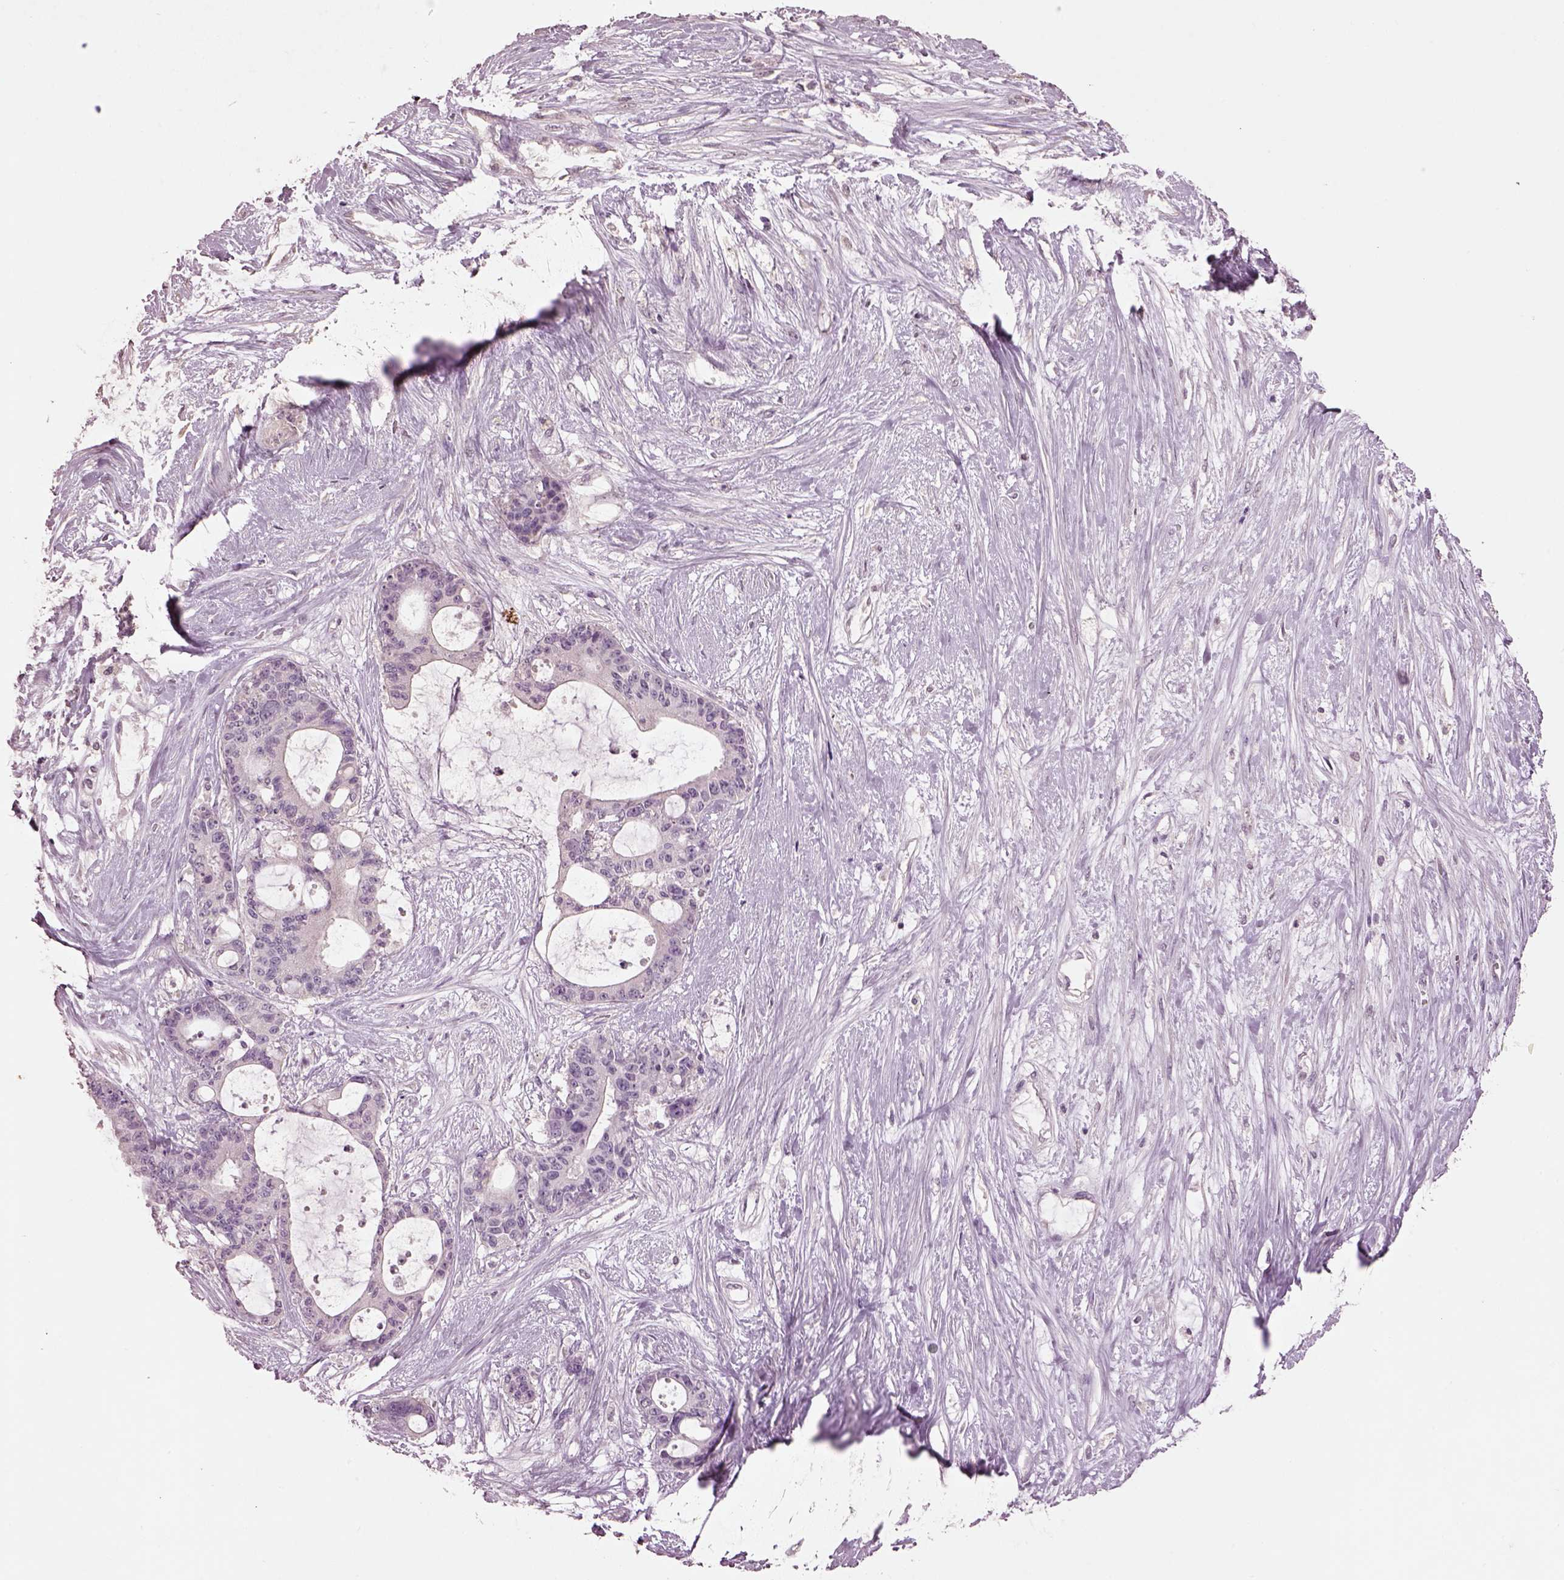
{"staining": {"intensity": "negative", "quantity": "none", "location": "none"}, "tissue": "liver cancer", "cell_type": "Tumor cells", "image_type": "cancer", "snomed": [{"axis": "morphology", "description": "Normal tissue, NOS"}, {"axis": "morphology", "description": "Cholangiocarcinoma"}, {"axis": "topography", "description": "Liver"}, {"axis": "topography", "description": "Peripheral nerve tissue"}], "caption": "High magnification brightfield microscopy of cholangiocarcinoma (liver) stained with DAB (3,3'-diaminobenzidine) (brown) and counterstained with hematoxylin (blue): tumor cells show no significant expression.", "gene": "KCNIP3", "patient": {"sex": "female", "age": 73}}